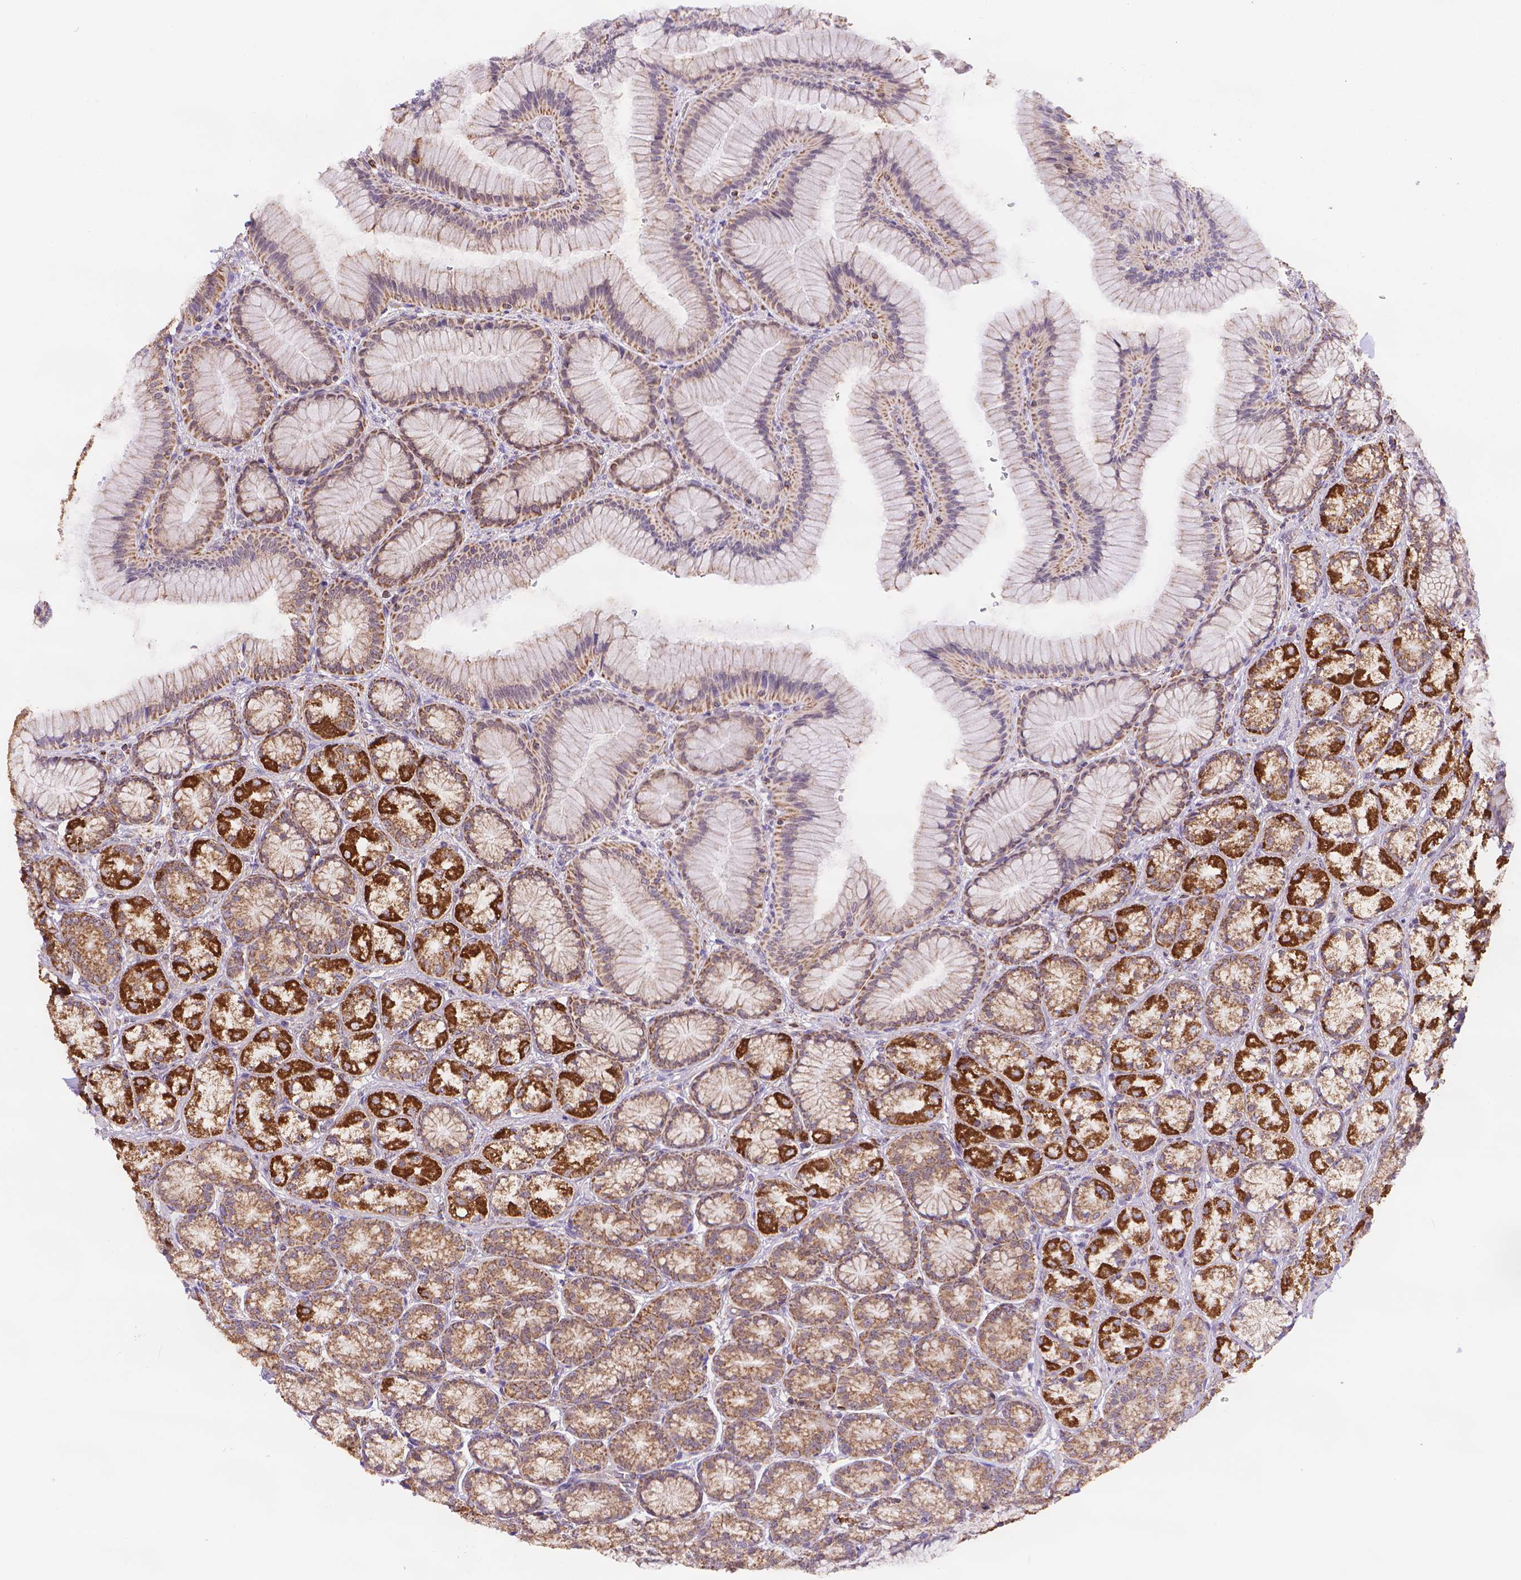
{"staining": {"intensity": "strong", "quantity": "25%-75%", "location": "cytoplasmic/membranous"}, "tissue": "stomach", "cell_type": "Glandular cells", "image_type": "normal", "snomed": [{"axis": "morphology", "description": "Normal tissue, NOS"}, {"axis": "morphology", "description": "Adenocarcinoma, NOS"}, {"axis": "morphology", "description": "Adenocarcinoma, High grade"}, {"axis": "topography", "description": "Stomach, upper"}, {"axis": "topography", "description": "Stomach"}], "caption": "Protein expression by IHC reveals strong cytoplasmic/membranous staining in approximately 25%-75% of glandular cells in unremarkable stomach.", "gene": "CYYR1", "patient": {"sex": "female", "age": 65}}